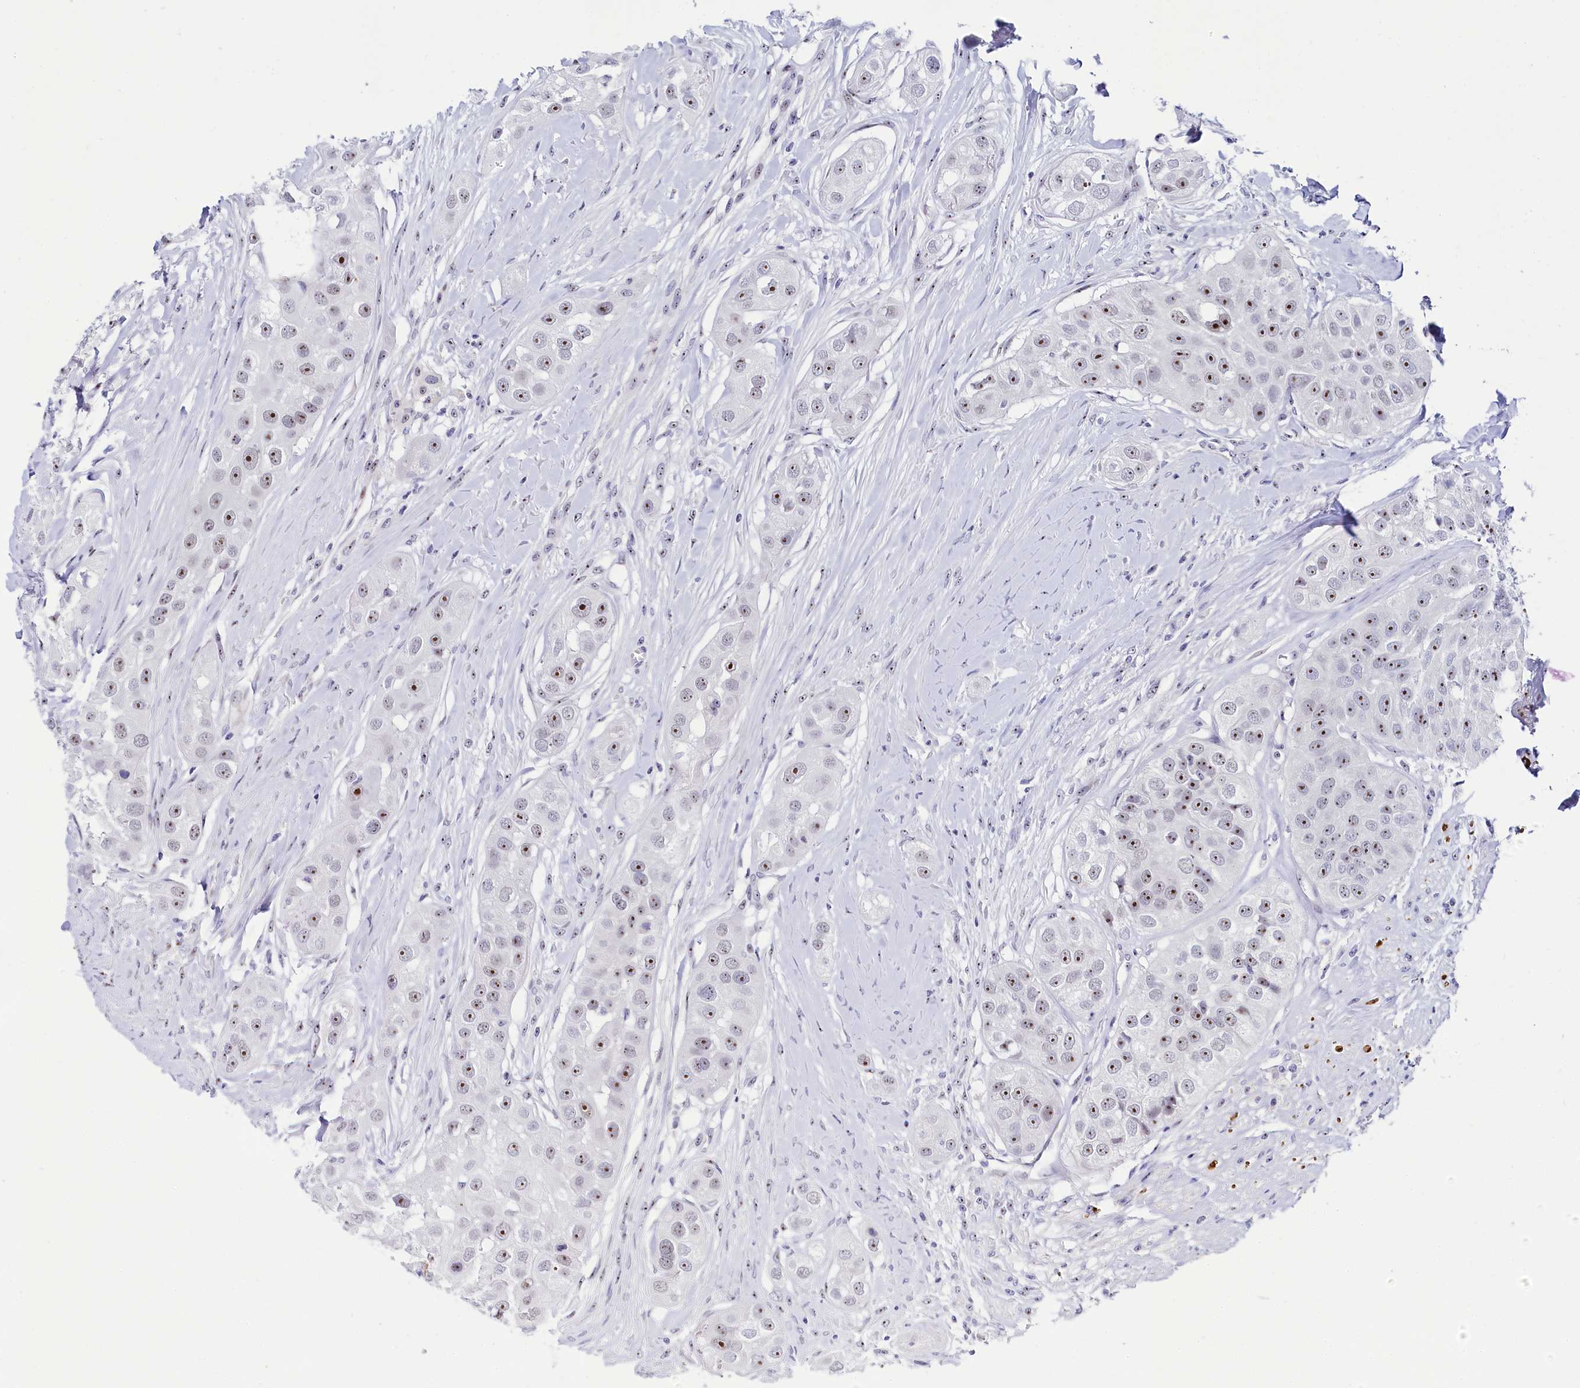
{"staining": {"intensity": "moderate", "quantity": "25%-75%", "location": "nuclear"}, "tissue": "head and neck cancer", "cell_type": "Tumor cells", "image_type": "cancer", "snomed": [{"axis": "morphology", "description": "Normal tissue, NOS"}, {"axis": "morphology", "description": "Squamous cell carcinoma, NOS"}, {"axis": "topography", "description": "Skeletal muscle"}, {"axis": "topography", "description": "Head-Neck"}], "caption": "Immunohistochemical staining of human head and neck cancer (squamous cell carcinoma) reveals medium levels of moderate nuclear protein staining in approximately 25%-75% of tumor cells. Ihc stains the protein of interest in brown and the nuclei are stained blue.", "gene": "TCOF1", "patient": {"sex": "male", "age": 51}}